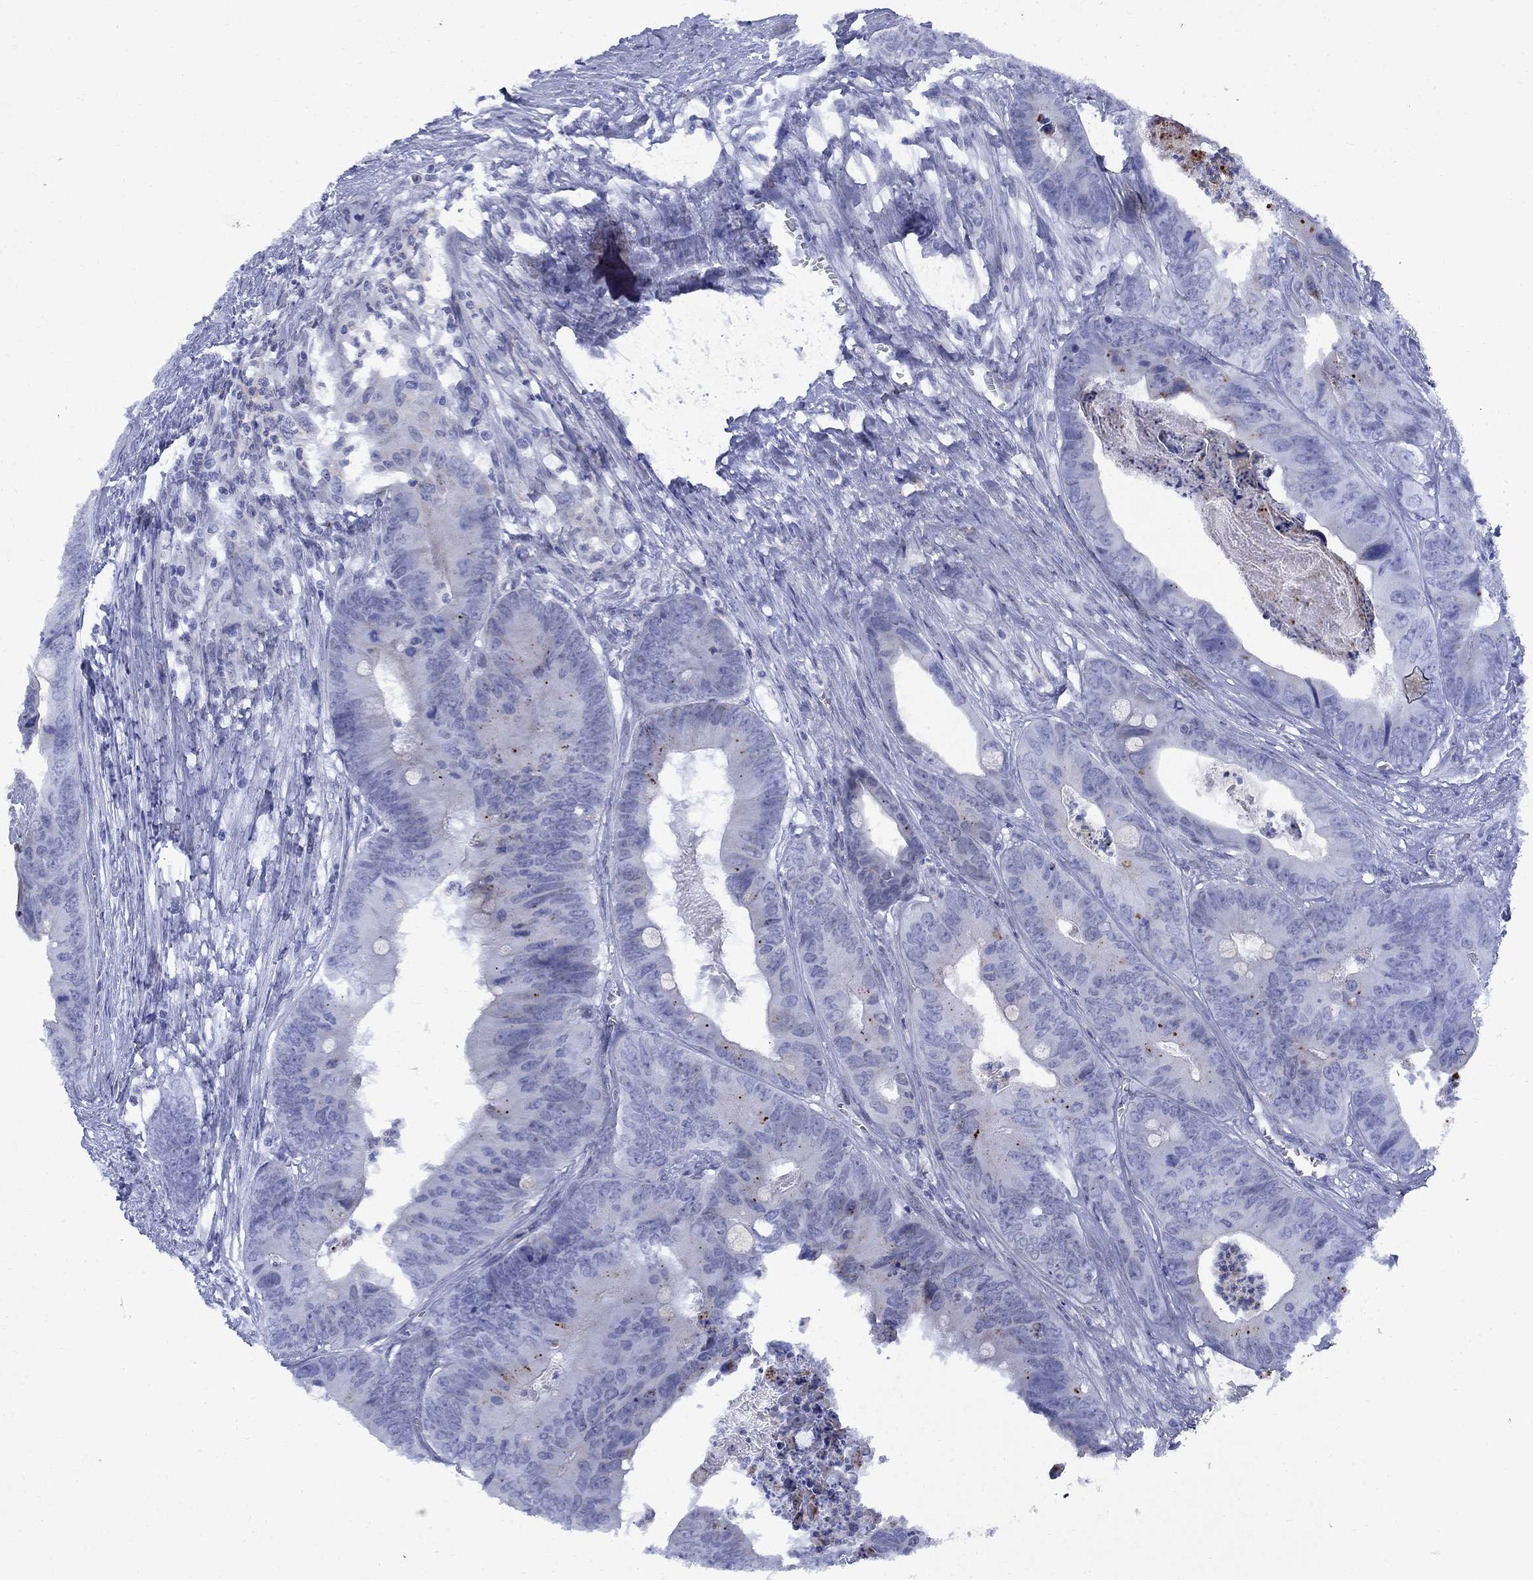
{"staining": {"intensity": "negative", "quantity": "none", "location": "none"}, "tissue": "colorectal cancer", "cell_type": "Tumor cells", "image_type": "cancer", "snomed": [{"axis": "morphology", "description": "Adenocarcinoma, NOS"}, {"axis": "topography", "description": "Colon"}], "caption": "High power microscopy histopathology image of an IHC photomicrograph of colorectal adenocarcinoma, revealing no significant staining in tumor cells.", "gene": "STAB2", "patient": {"sex": "male", "age": 84}}